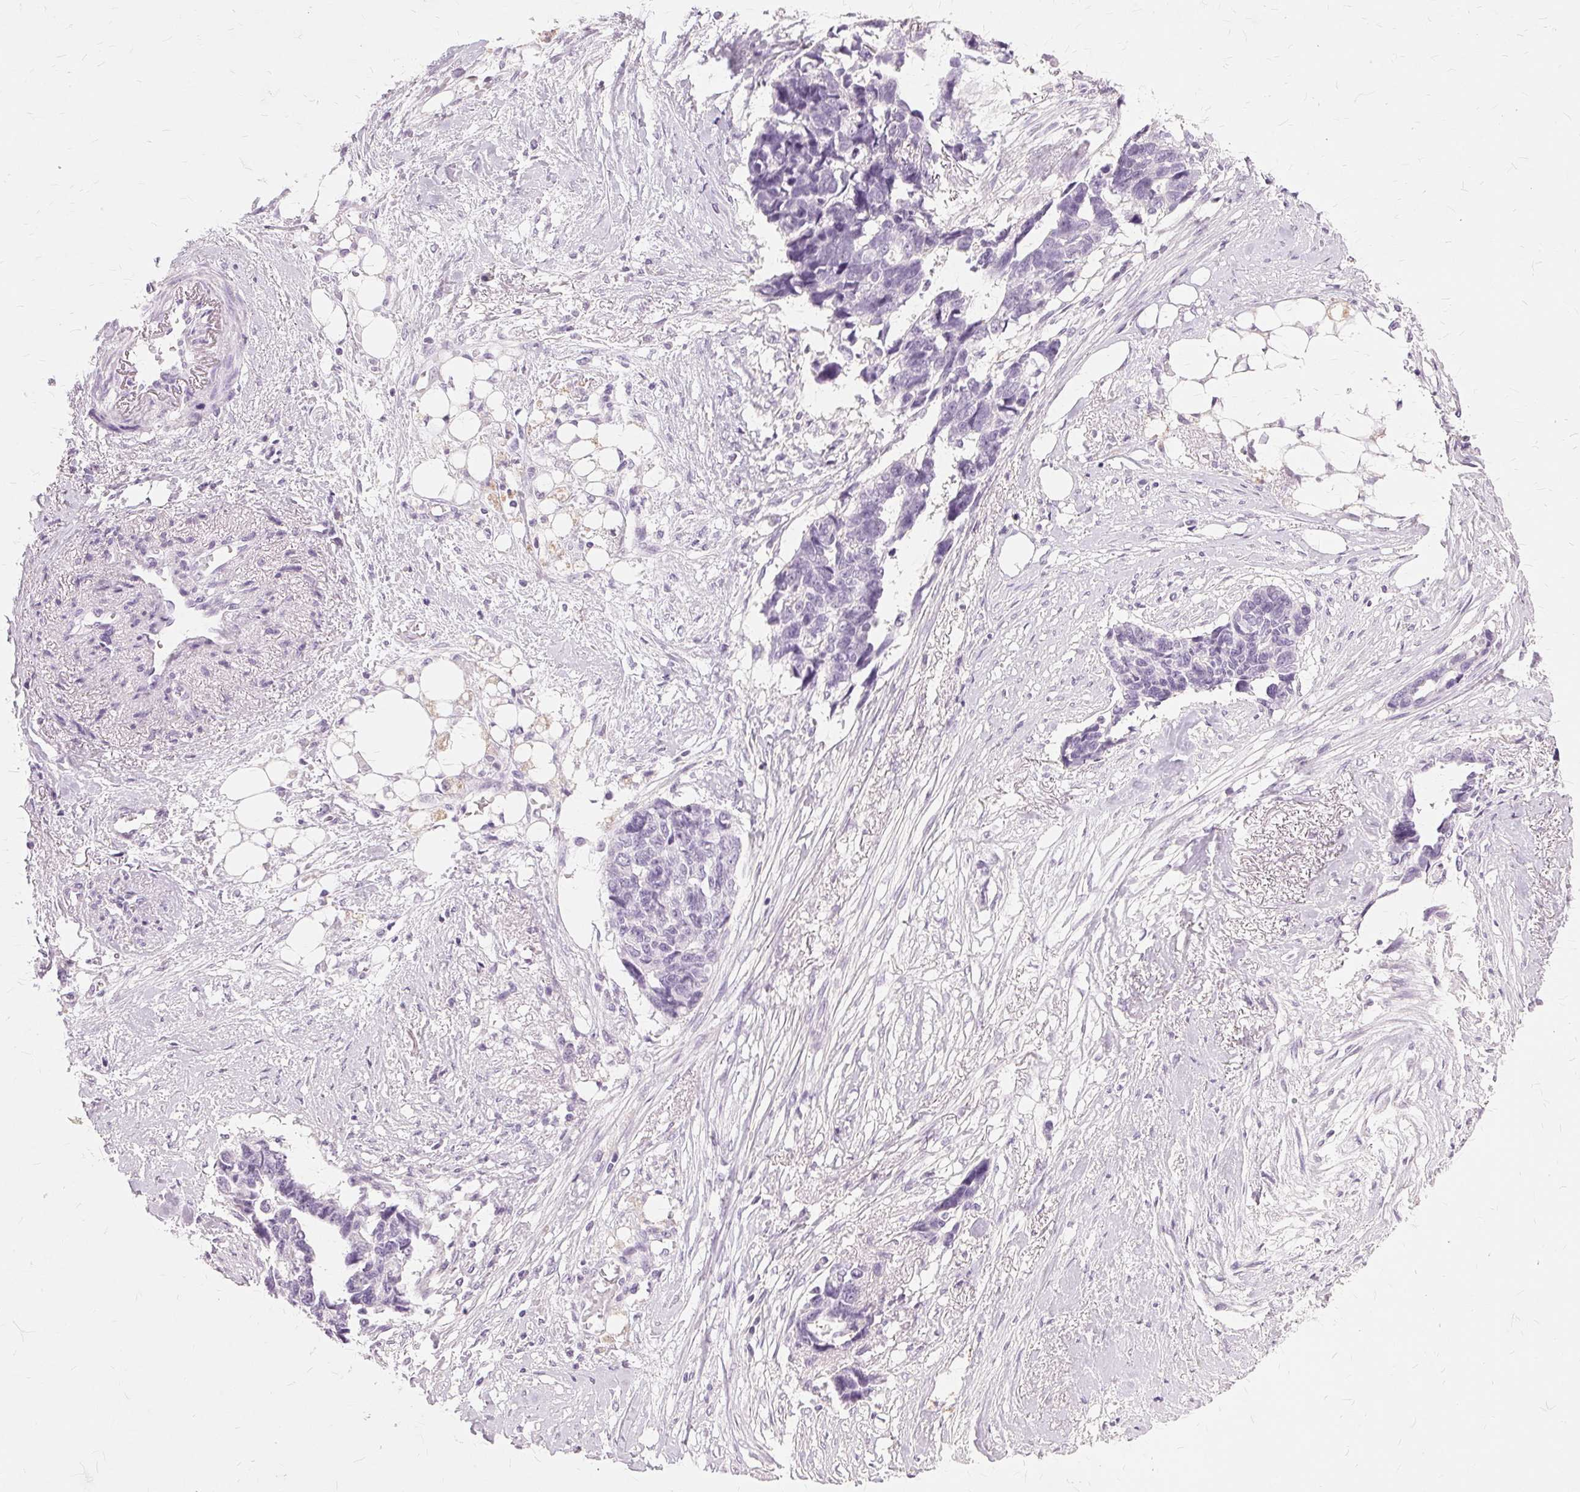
{"staining": {"intensity": "negative", "quantity": "none", "location": "none"}, "tissue": "ovarian cancer", "cell_type": "Tumor cells", "image_type": "cancer", "snomed": [{"axis": "morphology", "description": "Cystadenocarcinoma, serous, NOS"}, {"axis": "topography", "description": "Ovary"}], "caption": "Ovarian serous cystadenocarcinoma stained for a protein using immunohistochemistry exhibits no staining tumor cells.", "gene": "SLC45A3", "patient": {"sex": "female", "age": 69}}